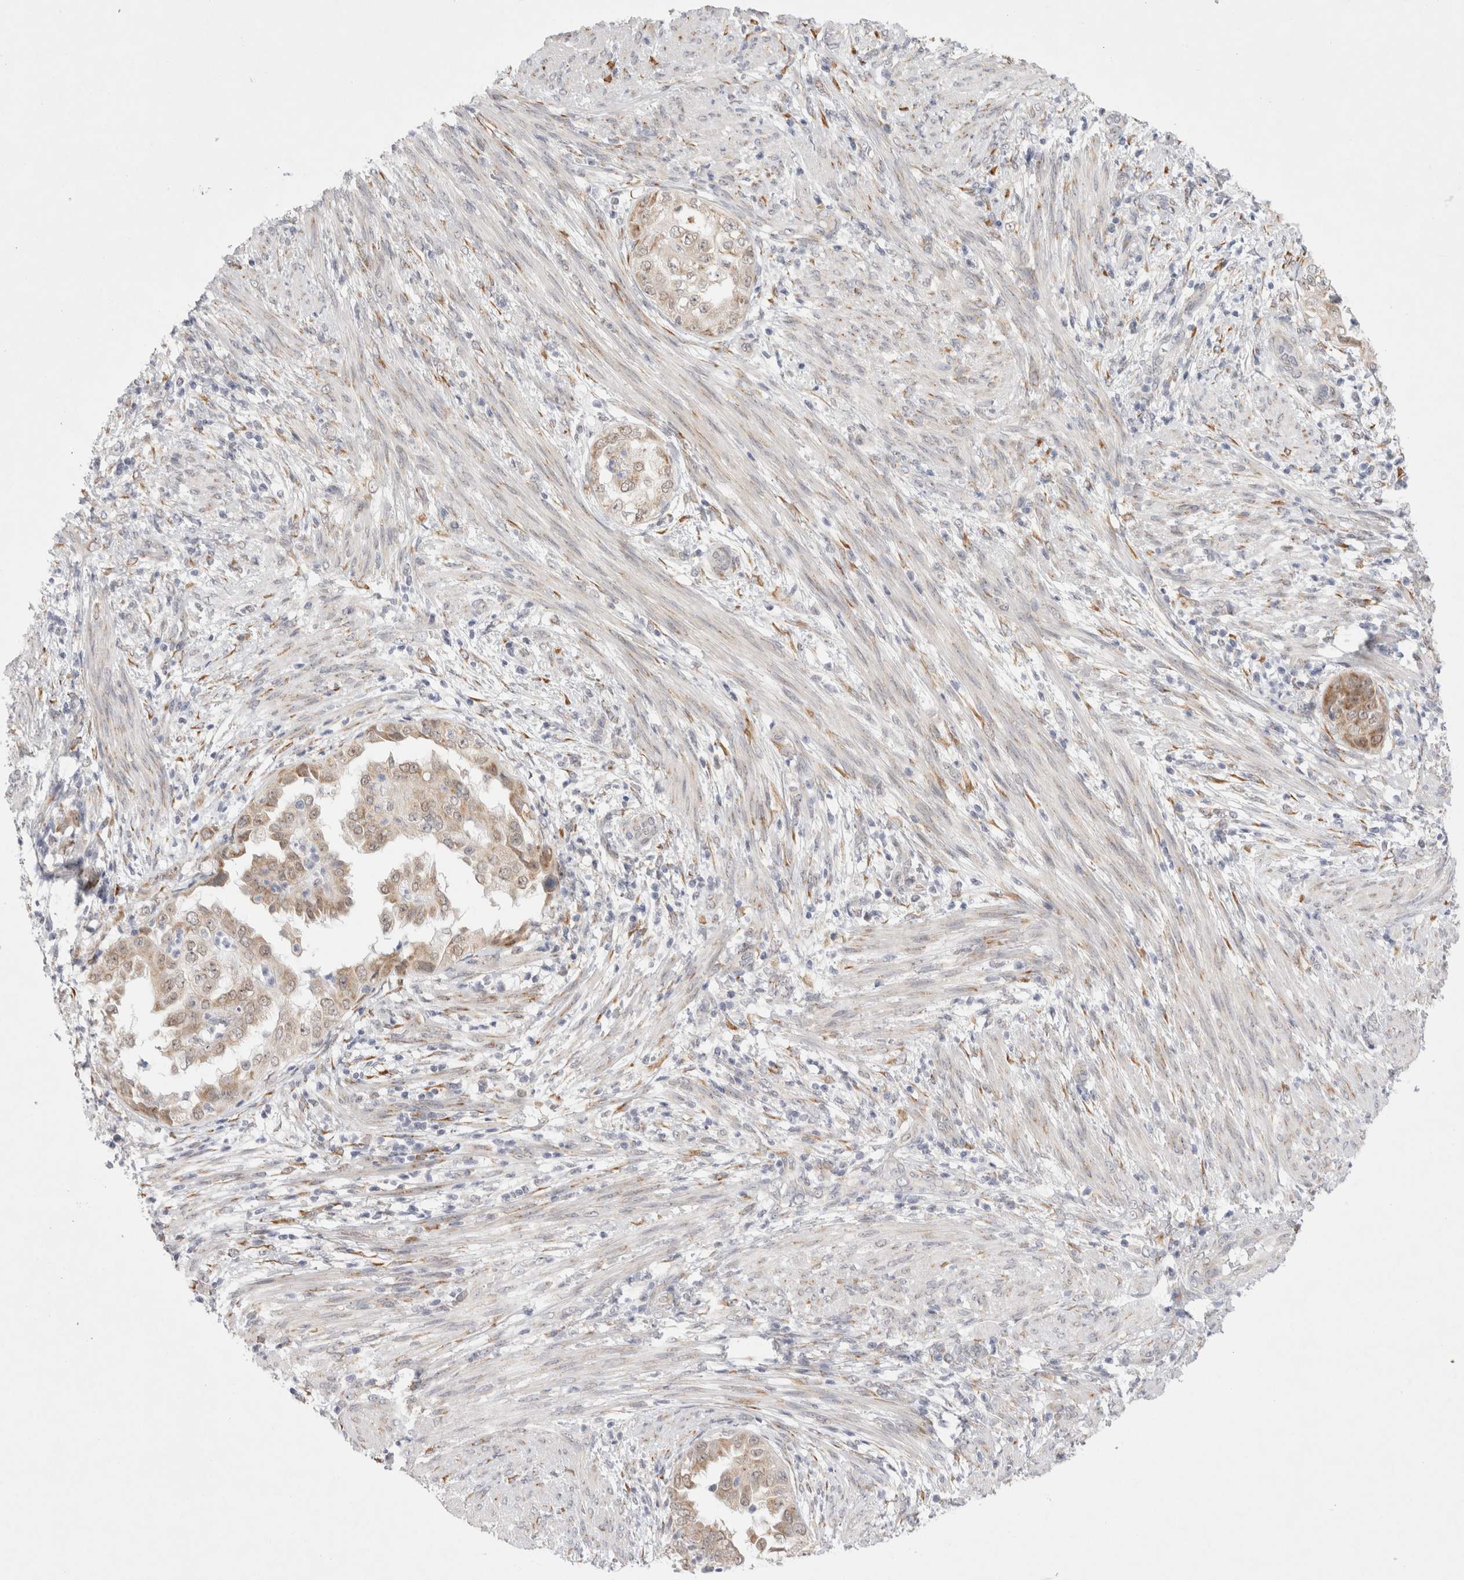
{"staining": {"intensity": "weak", "quantity": ">75%", "location": "cytoplasmic/membranous"}, "tissue": "endometrial cancer", "cell_type": "Tumor cells", "image_type": "cancer", "snomed": [{"axis": "morphology", "description": "Adenocarcinoma, NOS"}, {"axis": "topography", "description": "Endometrium"}], "caption": "Tumor cells demonstrate low levels of weak cytoplasmic/membranous expression in about >75% of cells in human endometrial adenocarcinoma. (DAB (3,3'-diaminobenzidine) = brown stain, brightfield microscopy at high magnification).", "gene": "TRMT1L", "patient": {"sex": "female", "age": 85}}